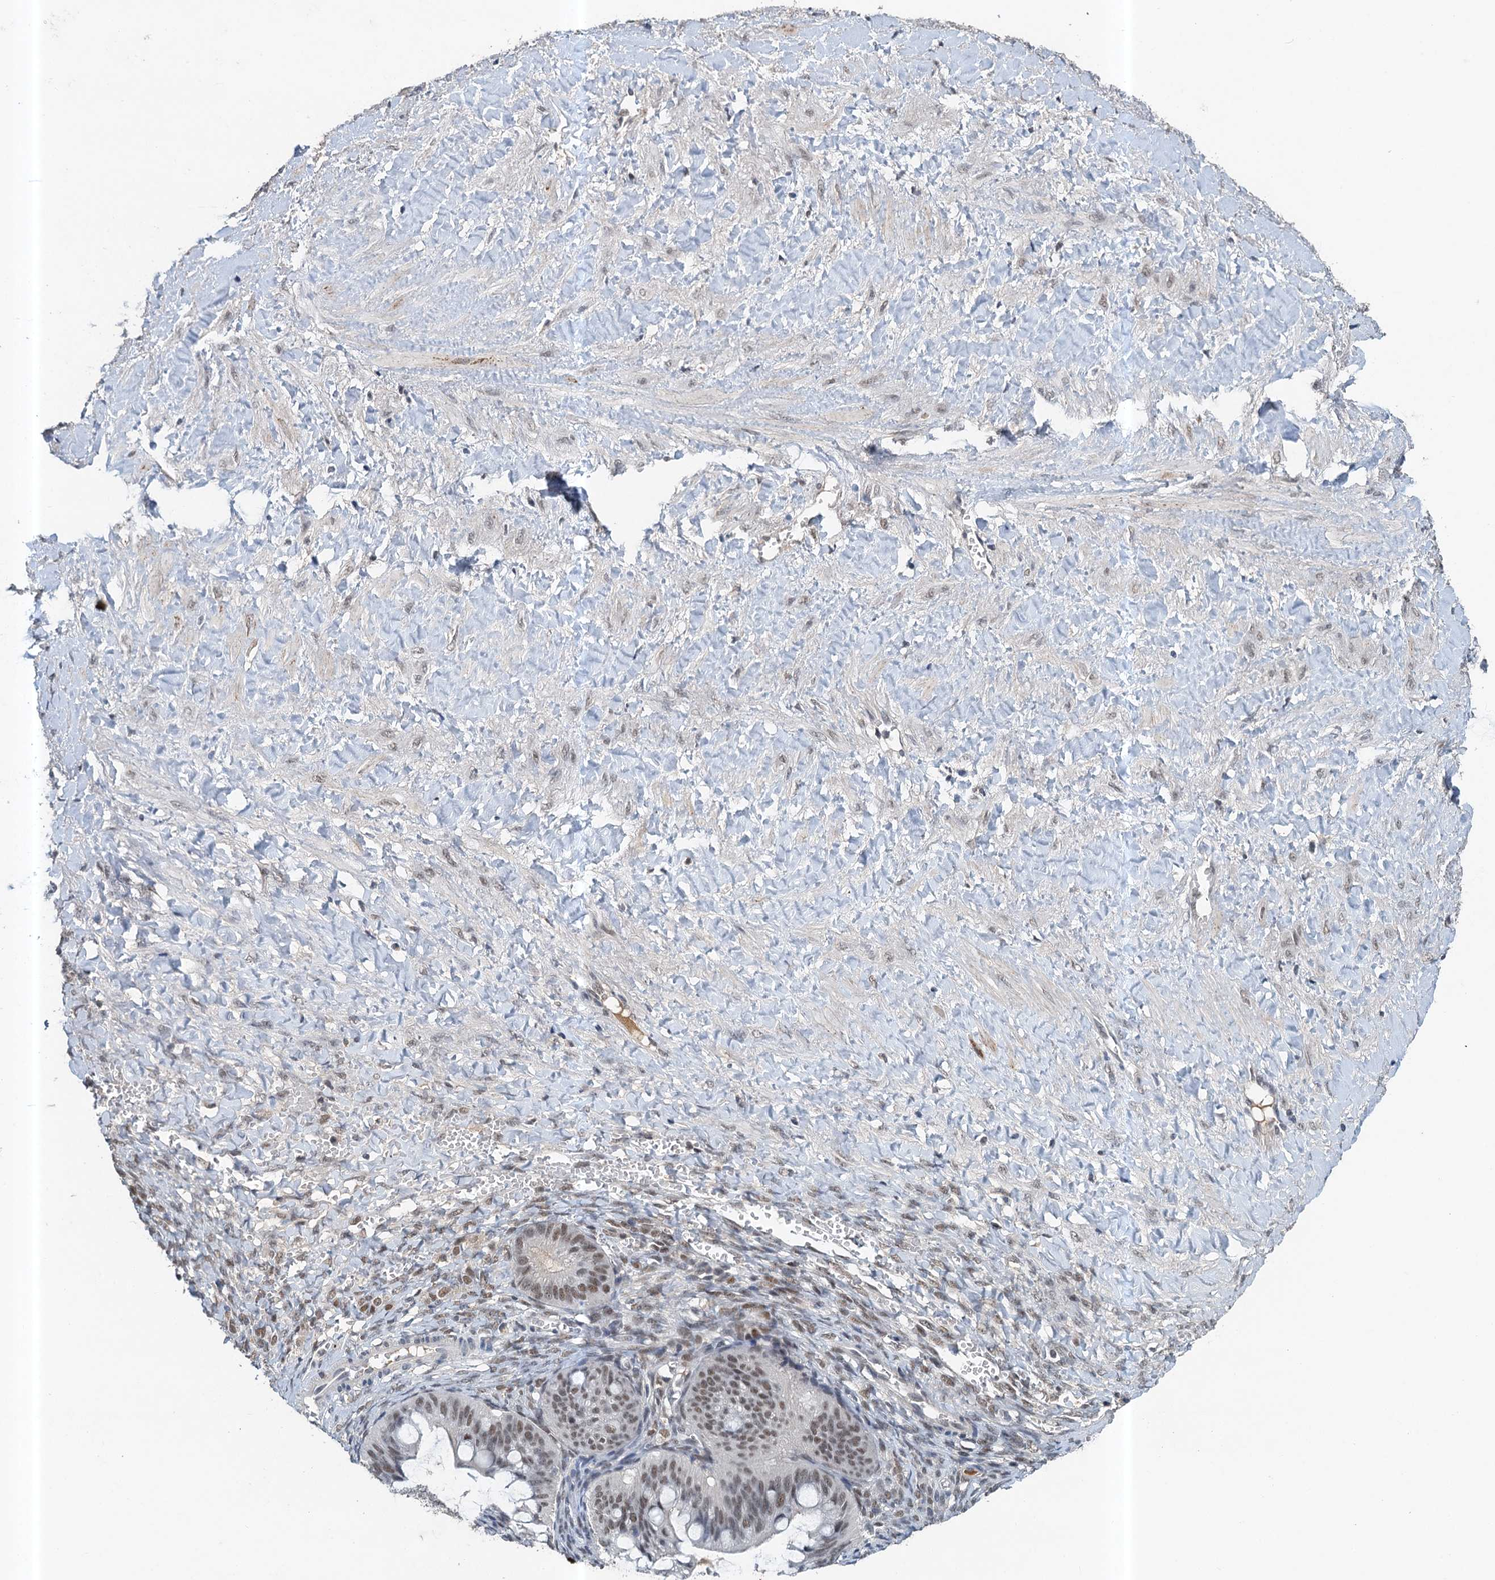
{"staining": {"intensity": "moderate", "quantity": "25%-75%", "location": "nuclear"}, "tissue": "ovarian cancer", "cell_type": "Tumor cells", "image_type": "cancer", "snomed": [{"axis": "morphology", "description": "Cystadenocarcinoma, mucinous, NOS"}, {"axis": "topography", "description": "Ovary"}], "caption": "DAB immunohistochemical staining of human ovarian mucinous cystadenocarcinoma demonstrates moderate nuclear protein expression in about 25%-75% of tumor cells.", "gene": "CSTF3", "patient": {"sex": "female", "age": 73}}